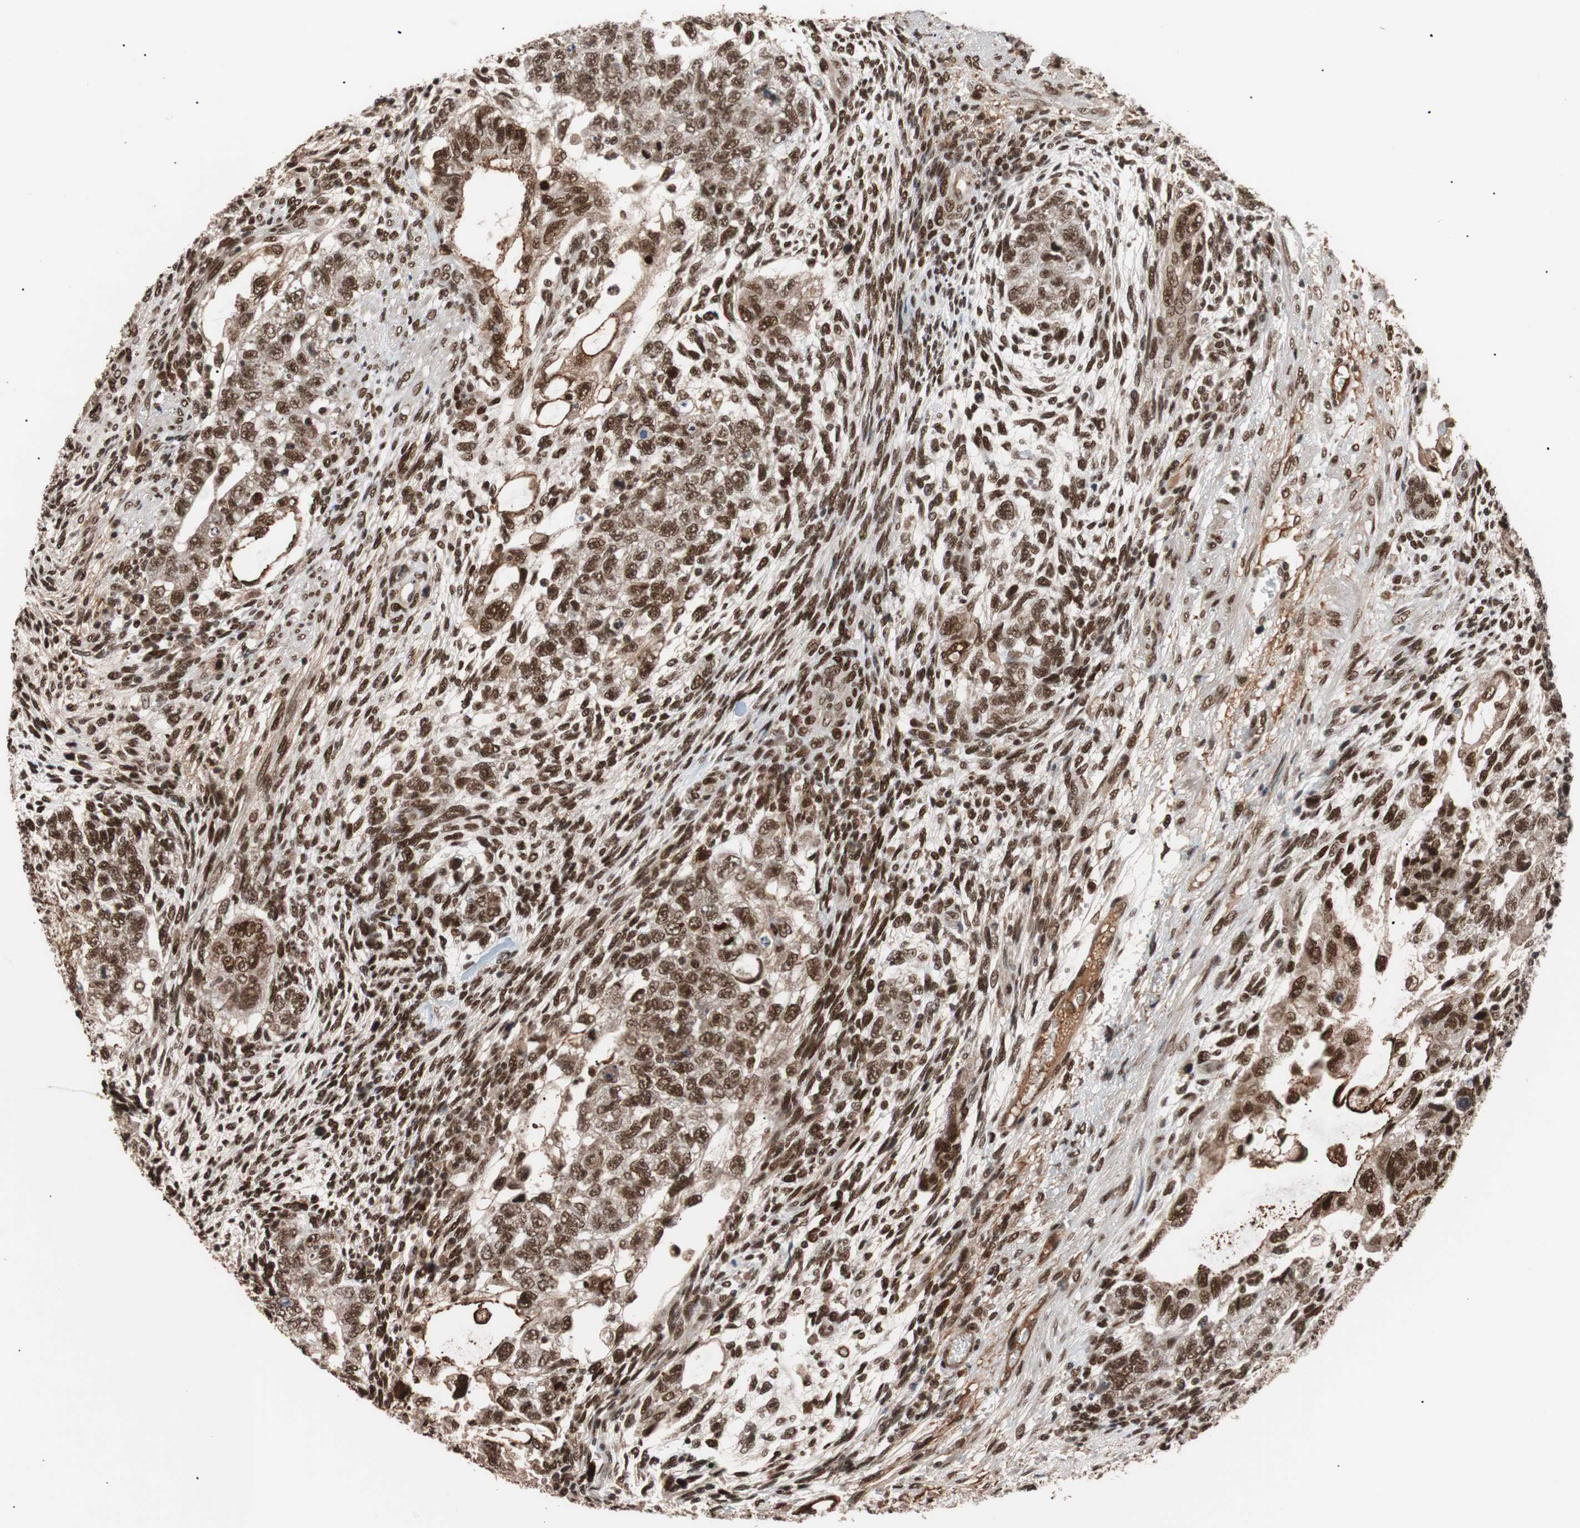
{"staining": {"intensity": "strong", "quantity": ">75%", "location": "nuclear"}, "tissue": "testis cancer", "cell_type": "Tumor cells", "image_type": "cancer", "snomed": [{"axis": "morphology", "description": "Normal tissue, NOS"}, {"axis": "morphology", "description": "Carcinoma, Embryonal, NOS"}, {"axis": "topography", "description": "Testis"}], "caption": "Immunohistochemical staining of embryonal carcinoma (testis) shows high levels of strong nuclear protein expression in approximately >75% of tumor cells.", "gene": "CHAMP1", "patient": {"sex": "male", "age": 36}}